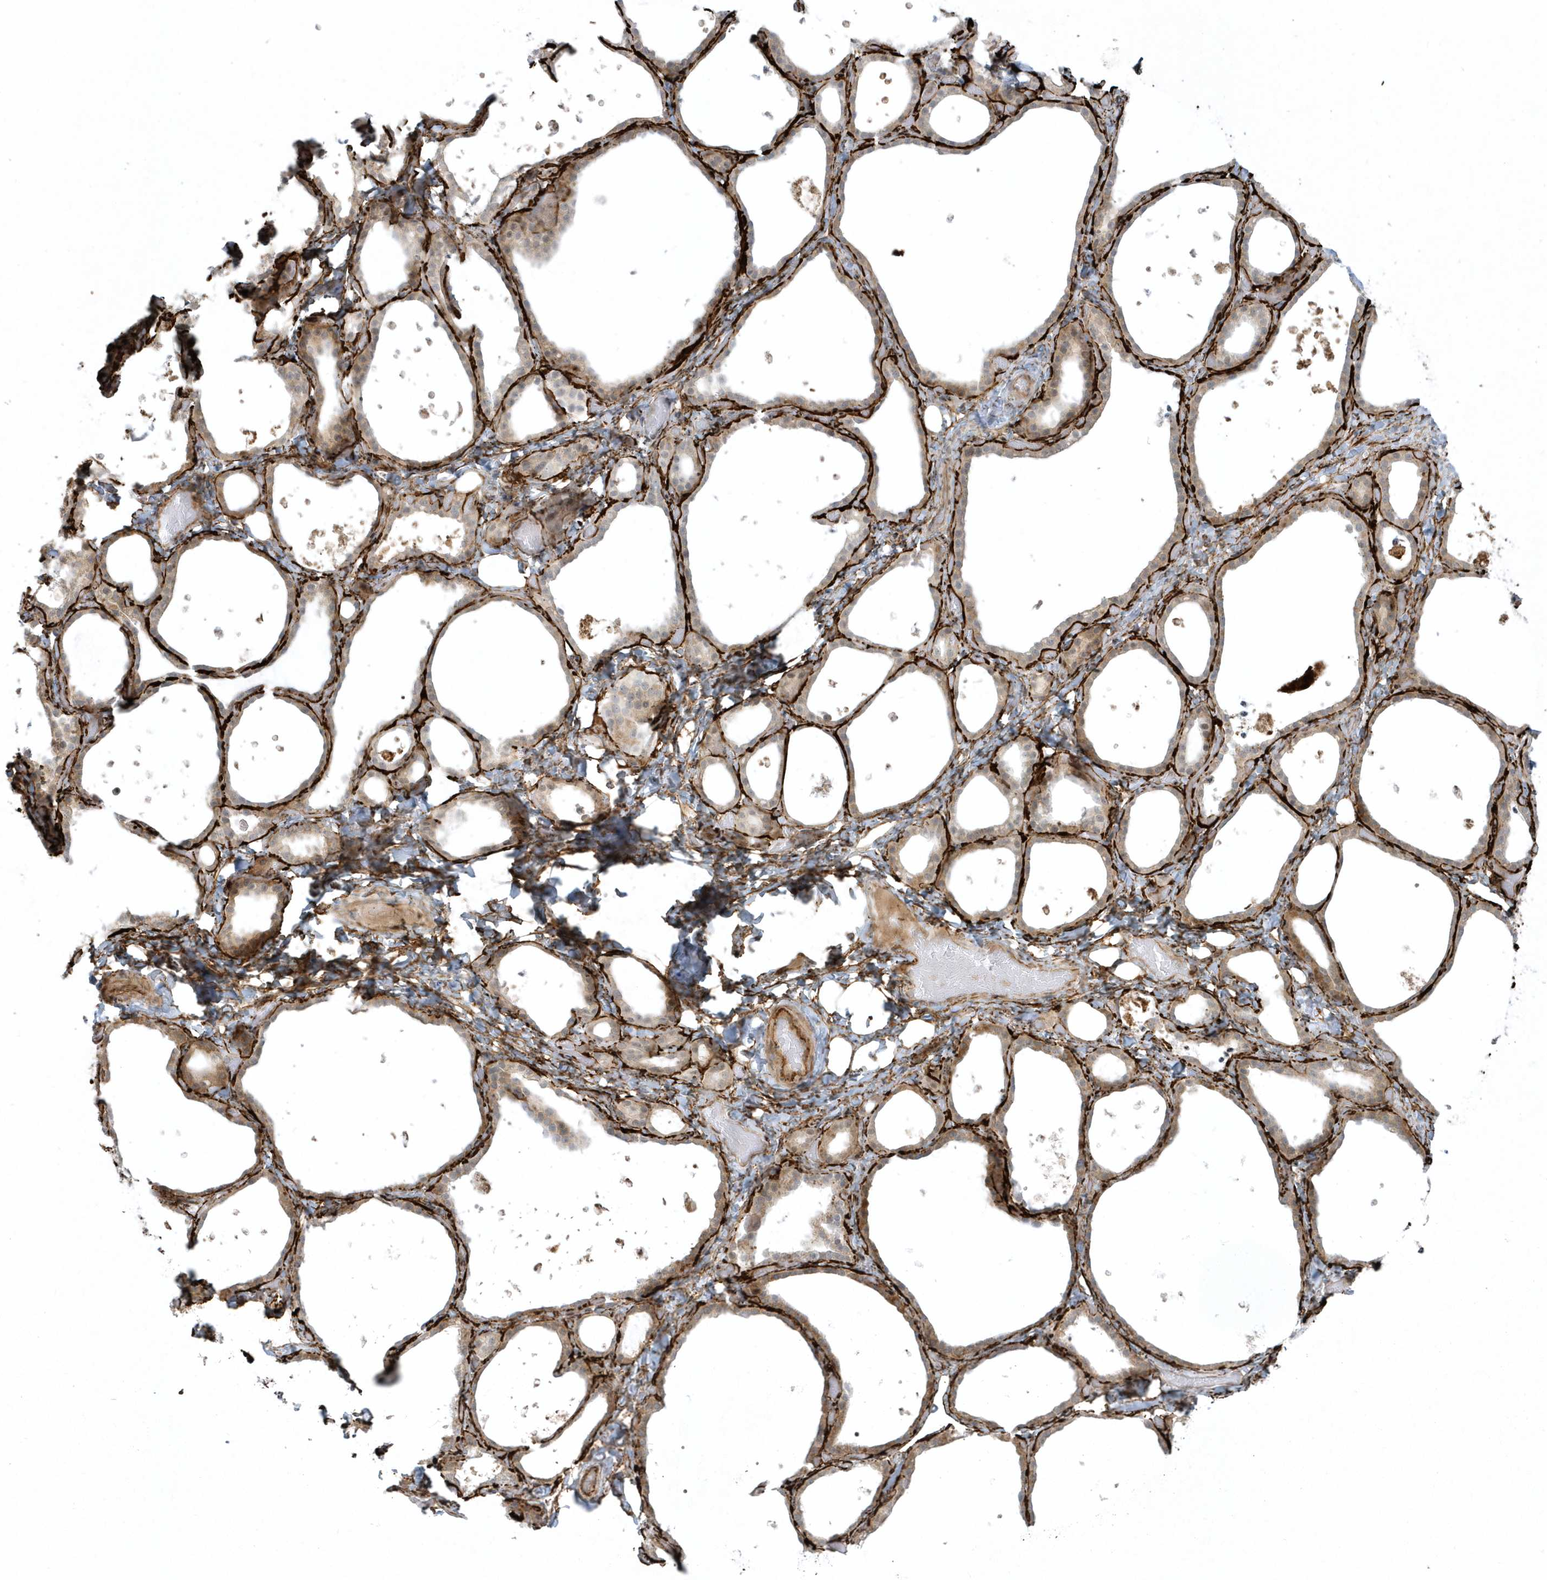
{"staining": {"intensity": "weak", "quantity": "25%-75%", "location": "cytoplasmic/membranous"}, "tissue": "thyroid gland", "cell_type": "Glandular cells", "image_type": "normal", "snomed": [{"axis": "morphology", "description": "Normal tissue, NOS"}, {"axis": "topography", "description": "Thyroid gland"}], "caption": "This image displays immunohistochemistry staining of unremarkable human thyroid gland, with low weak cytoplasmic/membranous positivity in about 25%-75% of glandular cells.", "gene": "MASP2", "patient": {"sex": "female", "age": 44}}